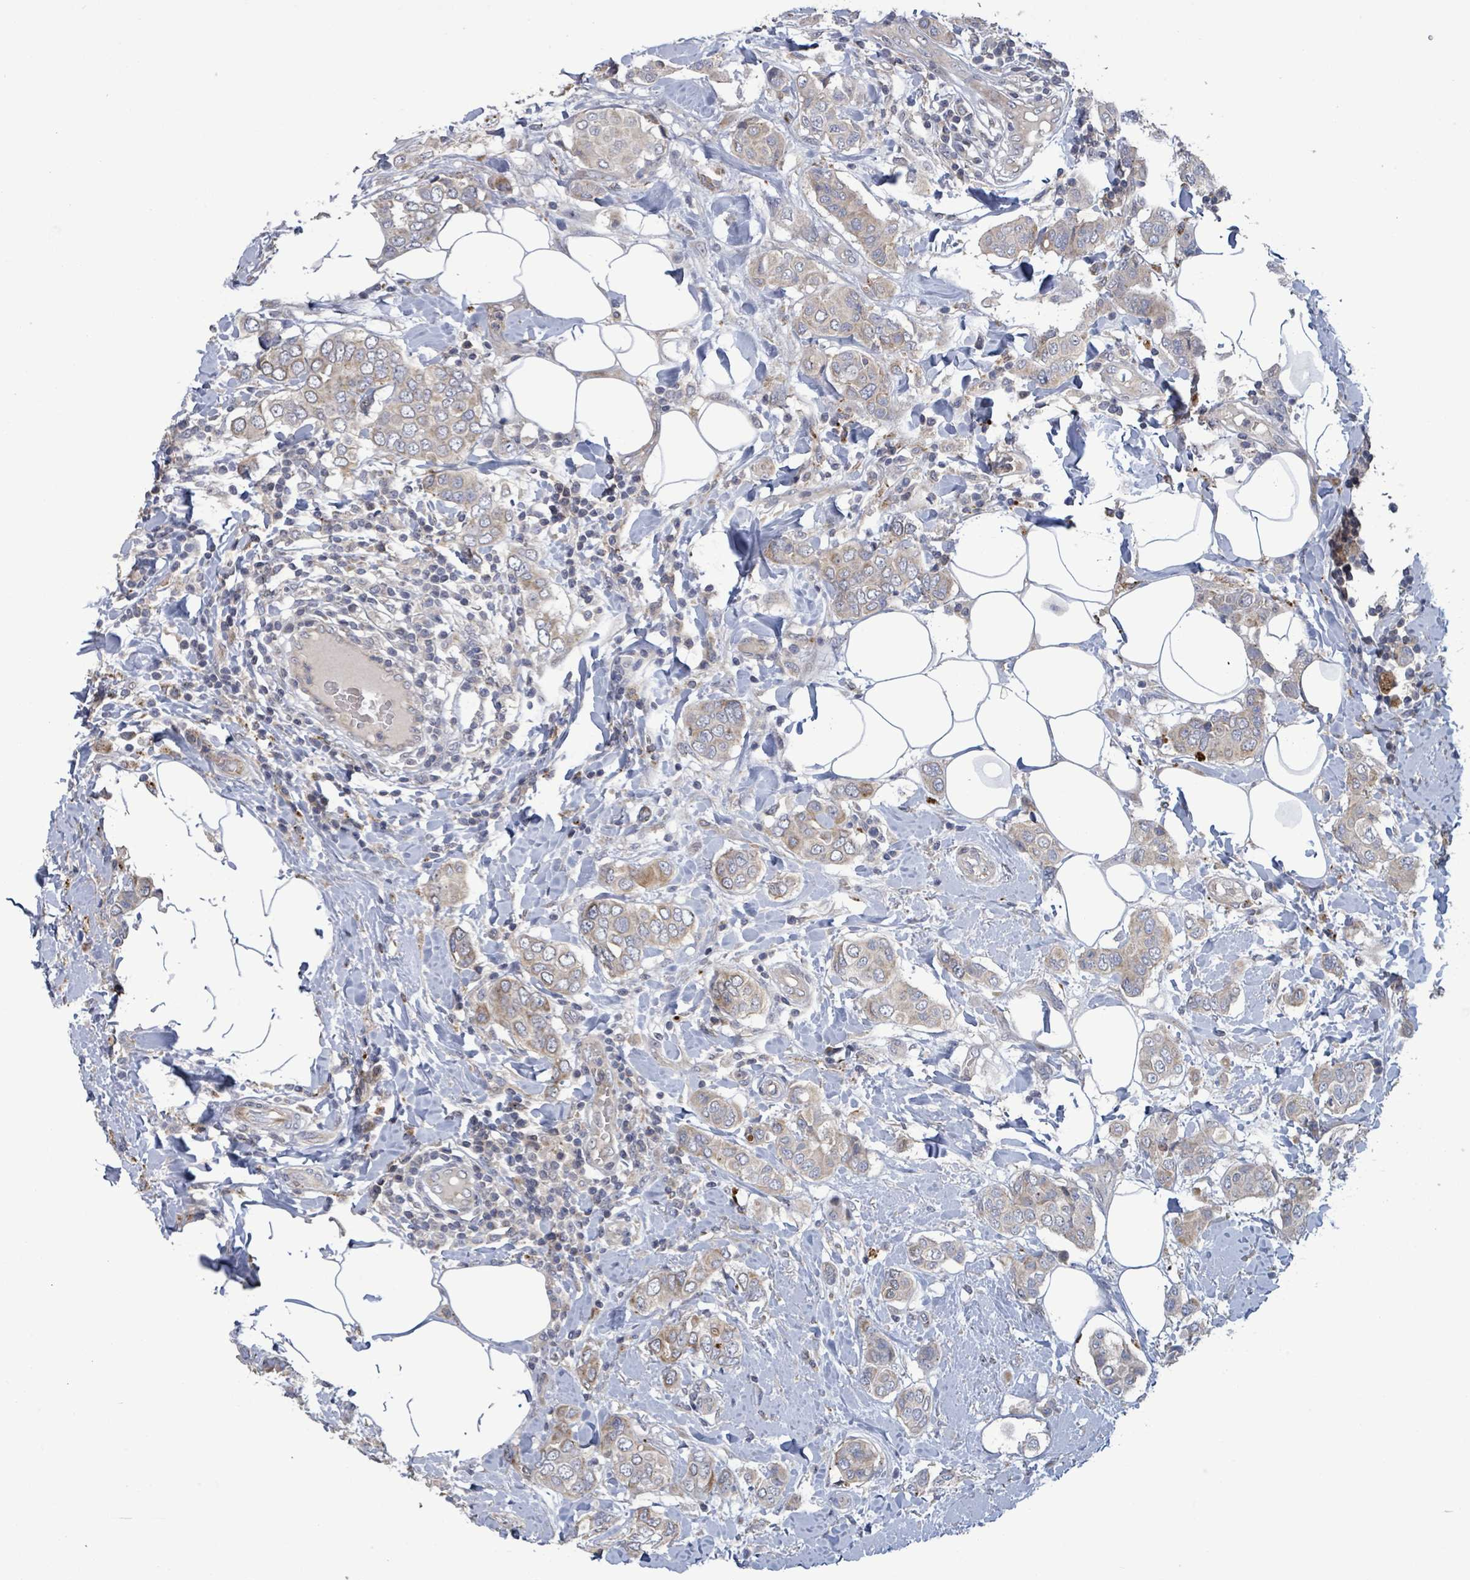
{"staining": {"intensity": "weak", "quantity": "25%-75%", "location": "cytoplasmic/membranous"}, "tissue": "breast cancer", "cell_type": "Tumor cells", "image_type": "cancer", "snomed": [{"axis": "morphology", "description": "Lobular carcinoma"}, {"axis": "topography", "description": "Breast"}], "caption": "There is low levels of weak cytoplasmic/membranous staining in tumor cells of breast lobular carcinoma, as demonstrated by immunohistochemical staining (brown color).", "gene": "DIPK2A", "patient": {"sex": "female", "age": 51}}